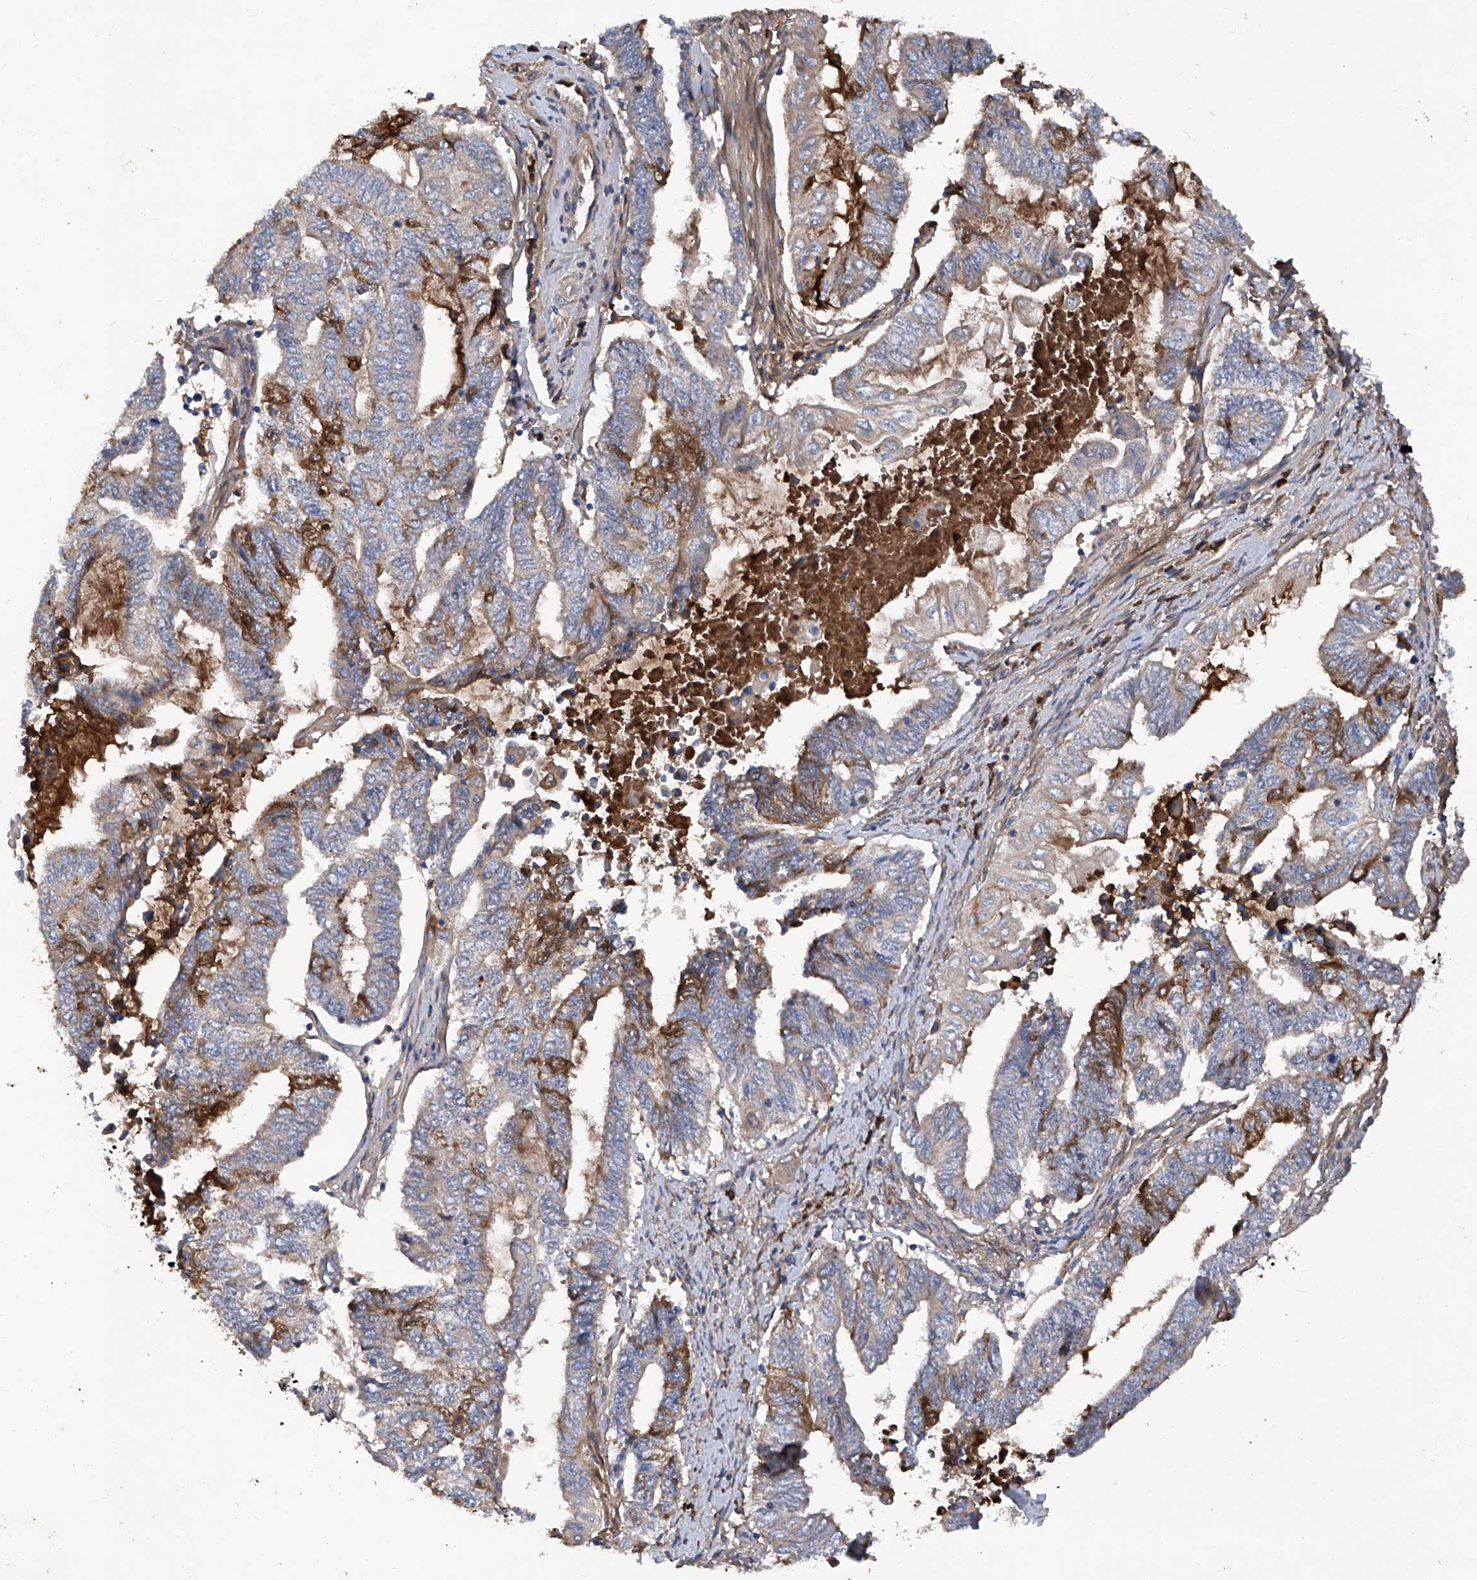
{"staining": {"intensity": "strong", "quantity": "<25%", "location": "cytoplasmic/membranous"}, "tissue": "endometrial cancer", "cell_type": "Tumor cells", "image_type": "cancer", "snomed": [{"axis": "morphology", "description": "Adenocarcinoma, NOS"}, {"axis": "topography", "description": "Uterus"}, {"axis": "topography", "description": "Endometrium"}], "caption": "A histopathology image showing strong cytoplasmic/membranous expression in about <25% of tumor cells in endometrial adenocarcinoma, as visualized by brown immunohistochemical staining.", "gene": "ASCC3", "patient": {"sex": "female", "age": 70}}